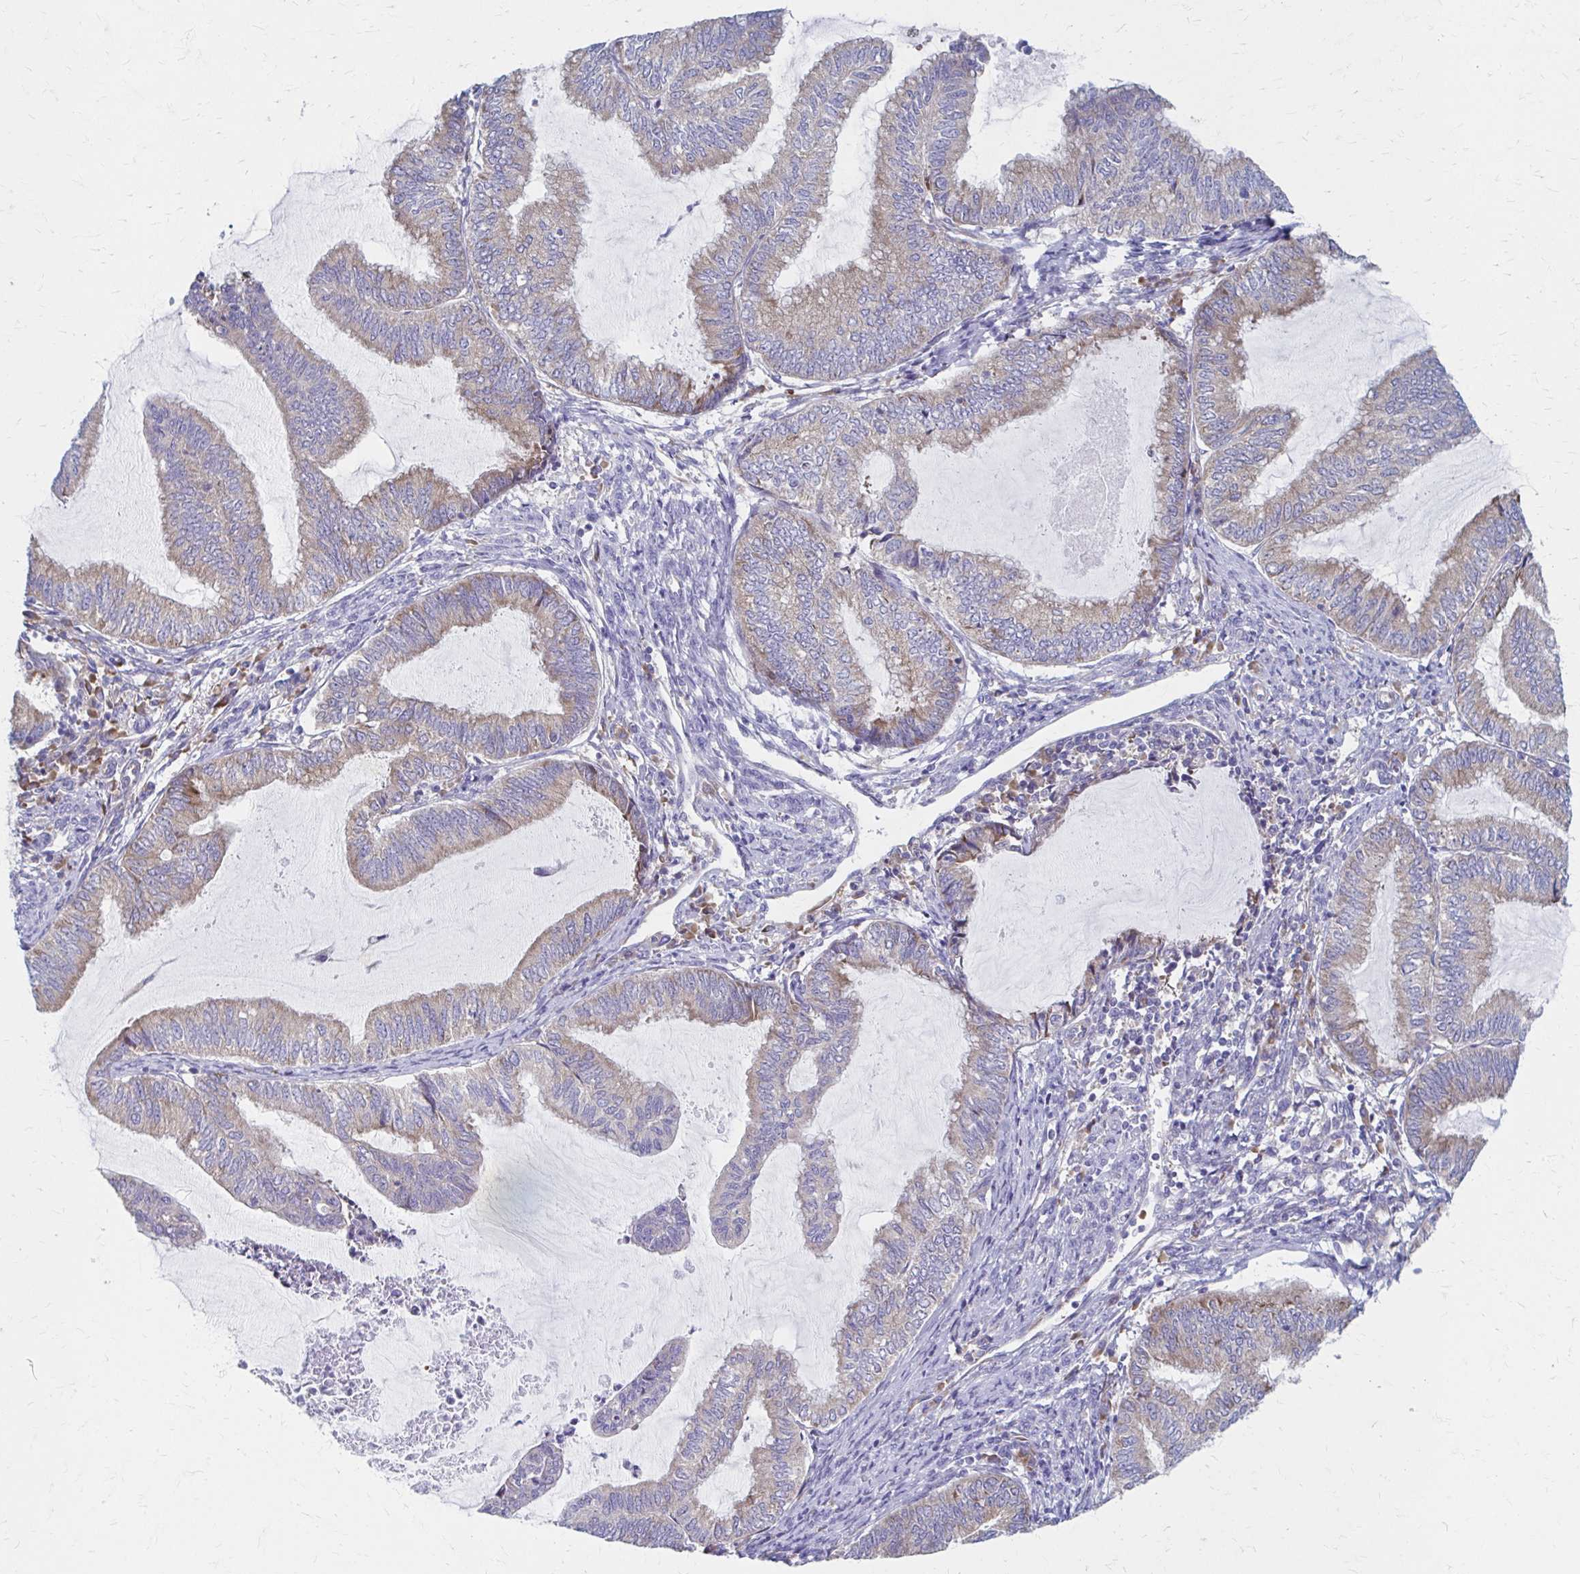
{"staining": {"intensity": "weak", "quantity": "25%-75%", "location": "cytoplasmic/membranous"}, "tissue": "endometrial cancer", "cell_type": "Tumor cells", "image_type": "cancer", "snomed": [{"axis": "morphology", "description": "Adenocarcinoma, NOS"}, {"axis": "topography", "description": "Endometrium"}], "caption": "A photomicrograph showing weak cytoplasmic/membranous staining in about 25%-75% of tumor cells in endometrial adenocarcinoma, as visualized by brown immunohistochemical staining.", "gene": "RPL27A", "patient": {"sex": "female", "age": 79}}